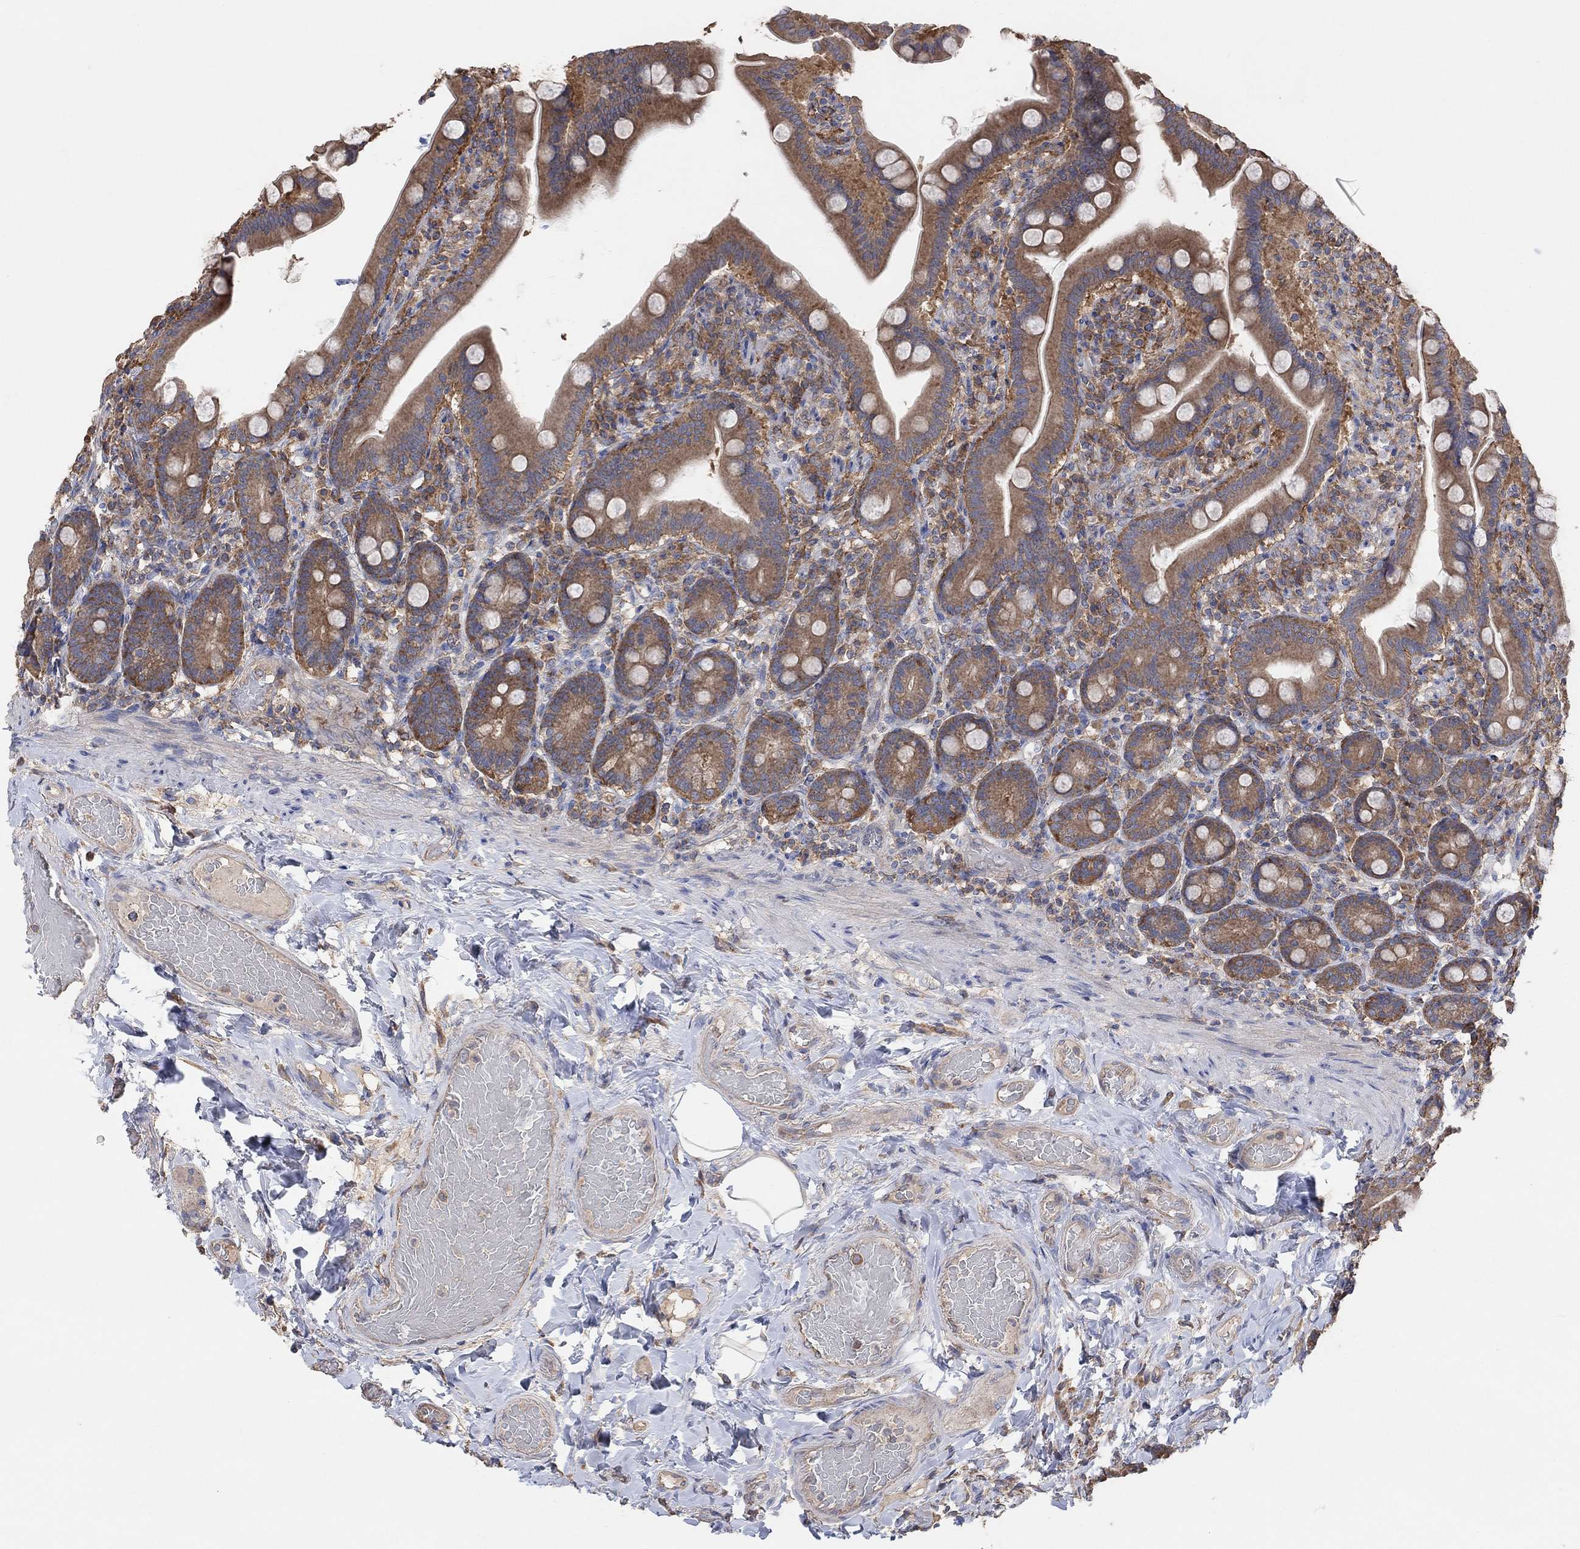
{"staining": {"intensity": "moderate", "quantity": ">75%", "location": "cytoplasmic/membranous"}, "tissue": "small intestine", "cell_type": "Glandular cells", "image_type": "normal", "snomed": [{"axis": "morphology", "description": "Normal tissue, NOS"}, {"axis": "topography", "description": "Small intestine"}], "caption": "This photomicrograph shows immunohistochemistry staining of unremarkable small intestine, with medium moderate cytoplasmic/membranous positivity in about >75% of glandular cells.", "gene": "BLOC1S3", "patient": {"sex": "male", "age": 66}}